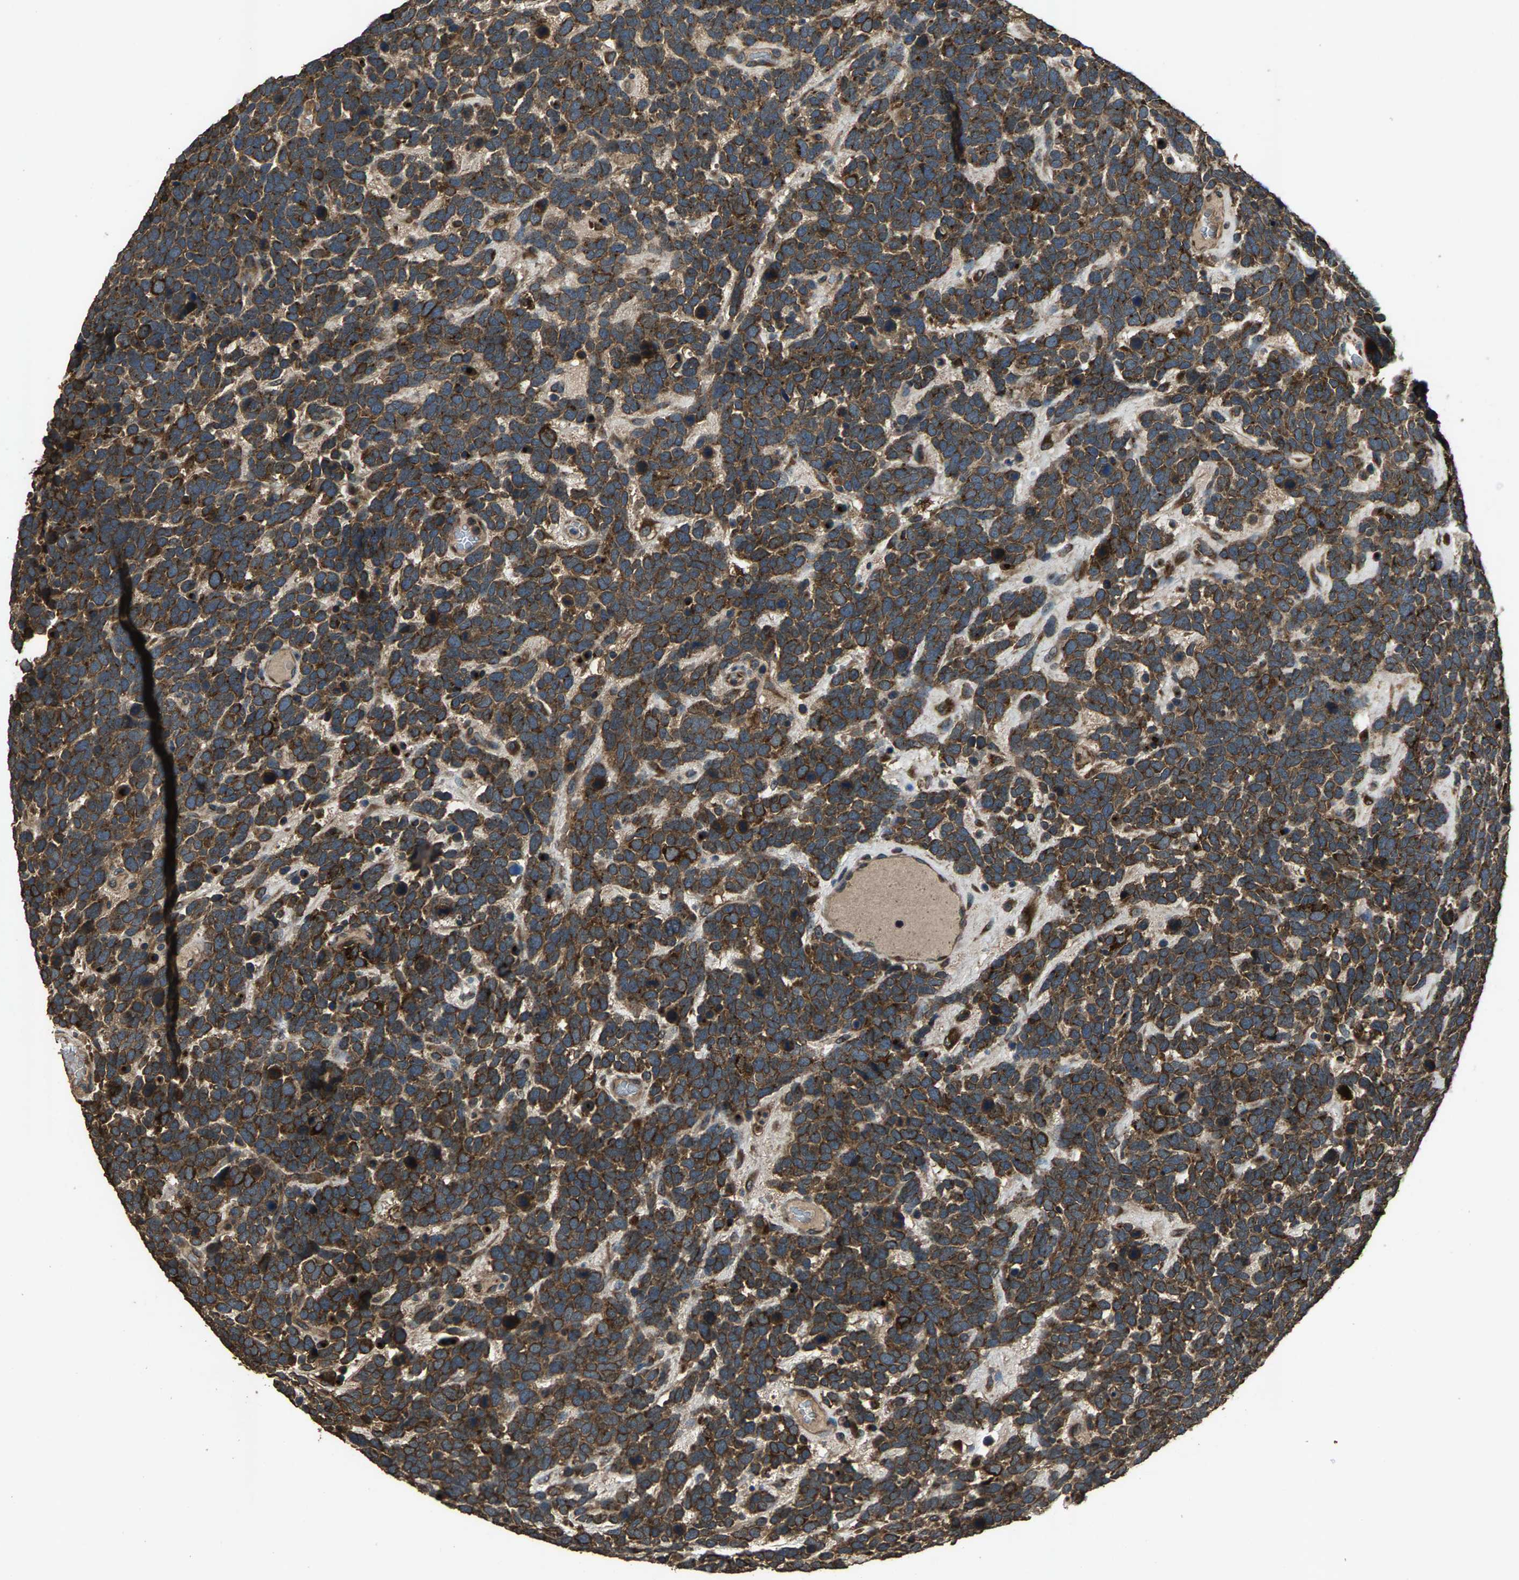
{"staining": {"intensity": "strong", "quantity": ">75%", "location": "cytoplasmic/membranous"}, "tissue": "urothelial cancer", "cell_type": "Tumor cells", "image_type": "cancer", "snomed": [{"axis": "morphology", "description": "Urothelial carcinoma, High grade"}, {"axis": "topography", "description": "Urinary bladder"}], "caption": "This is a micrograph of immunohistochemistry staining of urothelial cancer, which shows strong expression in the cytoplasmic/membranous of tumor cells.", "gene": "SLC38A10", "patient": {"sex": "female", "age": 82}}